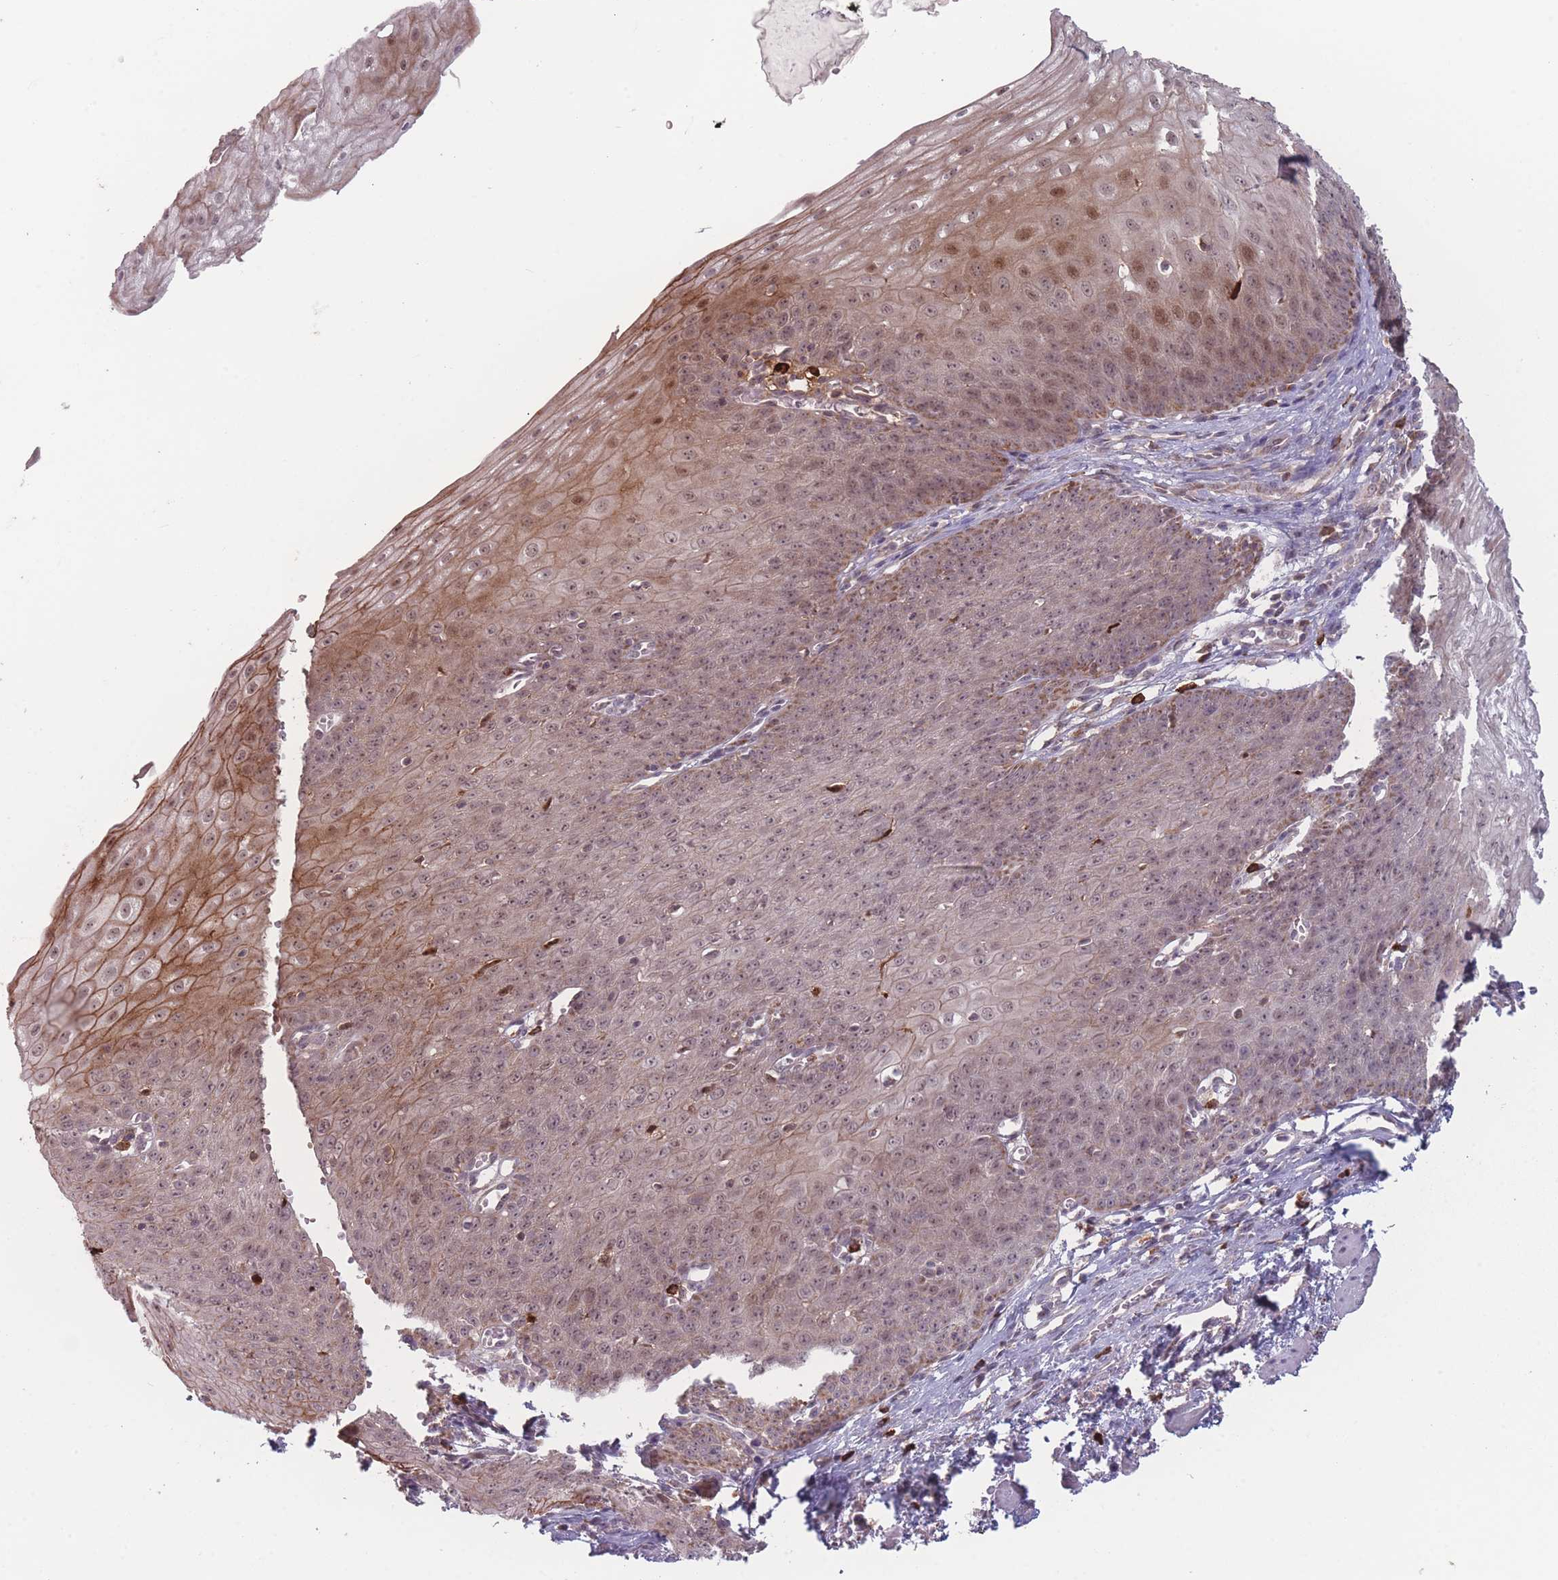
{"staining": {"intensity": "moderate", "quantity": ">75%", "location": "cytoplasmic/membranous,nuclear"}, "tissue": "esophagus", "cell_type": "Squamous epithelial cells", "image_type": "normal", "snomed": [{"axis": "morphology", "description": "Normal tissue, NOS"}, {"axis": "topography", "description": "Esophagus"}], "caption": "This is an image of IHC staining of benign esophagus, which shows moderate positivity in the cytoplasmic/membranous,nuclear of squamous epithelial cells.", "gene": "TMEM232", "patient": {"sex": "male", "age": 71}}